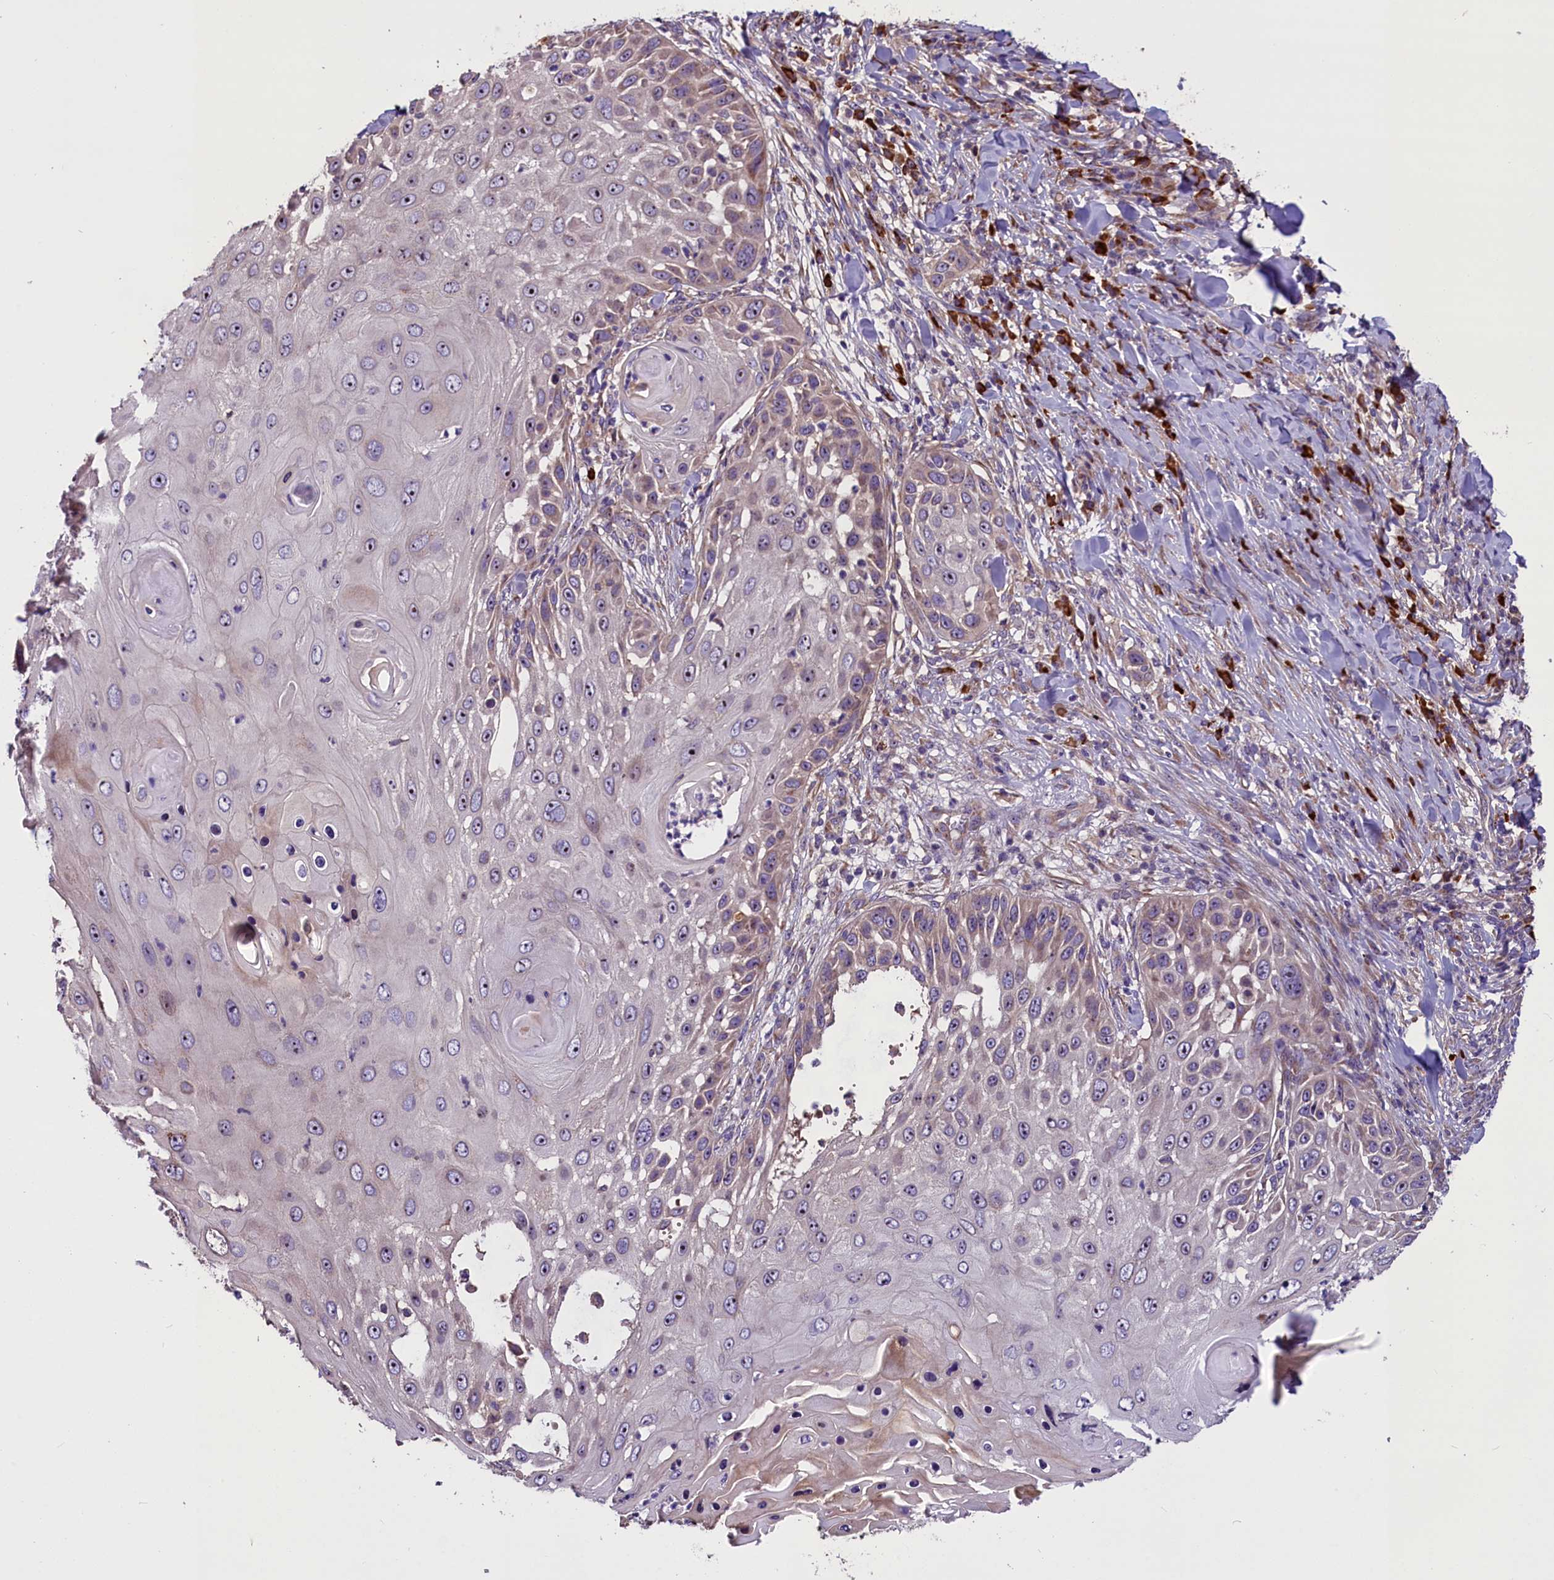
{"staining": {"intensity": "weak", "quantity": "<25%", "location": "cytoplasmic/membranous"}, "tissue": "skin cancer", "cell_type": "Tumor cells", "image_type": "cancer", "snomed": [{"axis": "morphology", "description": "Squamous cell carcinoma, NOS"}, {"axis": "topography", "description": "Skin"}], "caption": "Immunohistochemical staining of skin cancer displays no significant staining in tumor cells.", "gene": "FRY", "patient": {"sex": "female", "age": 44}}